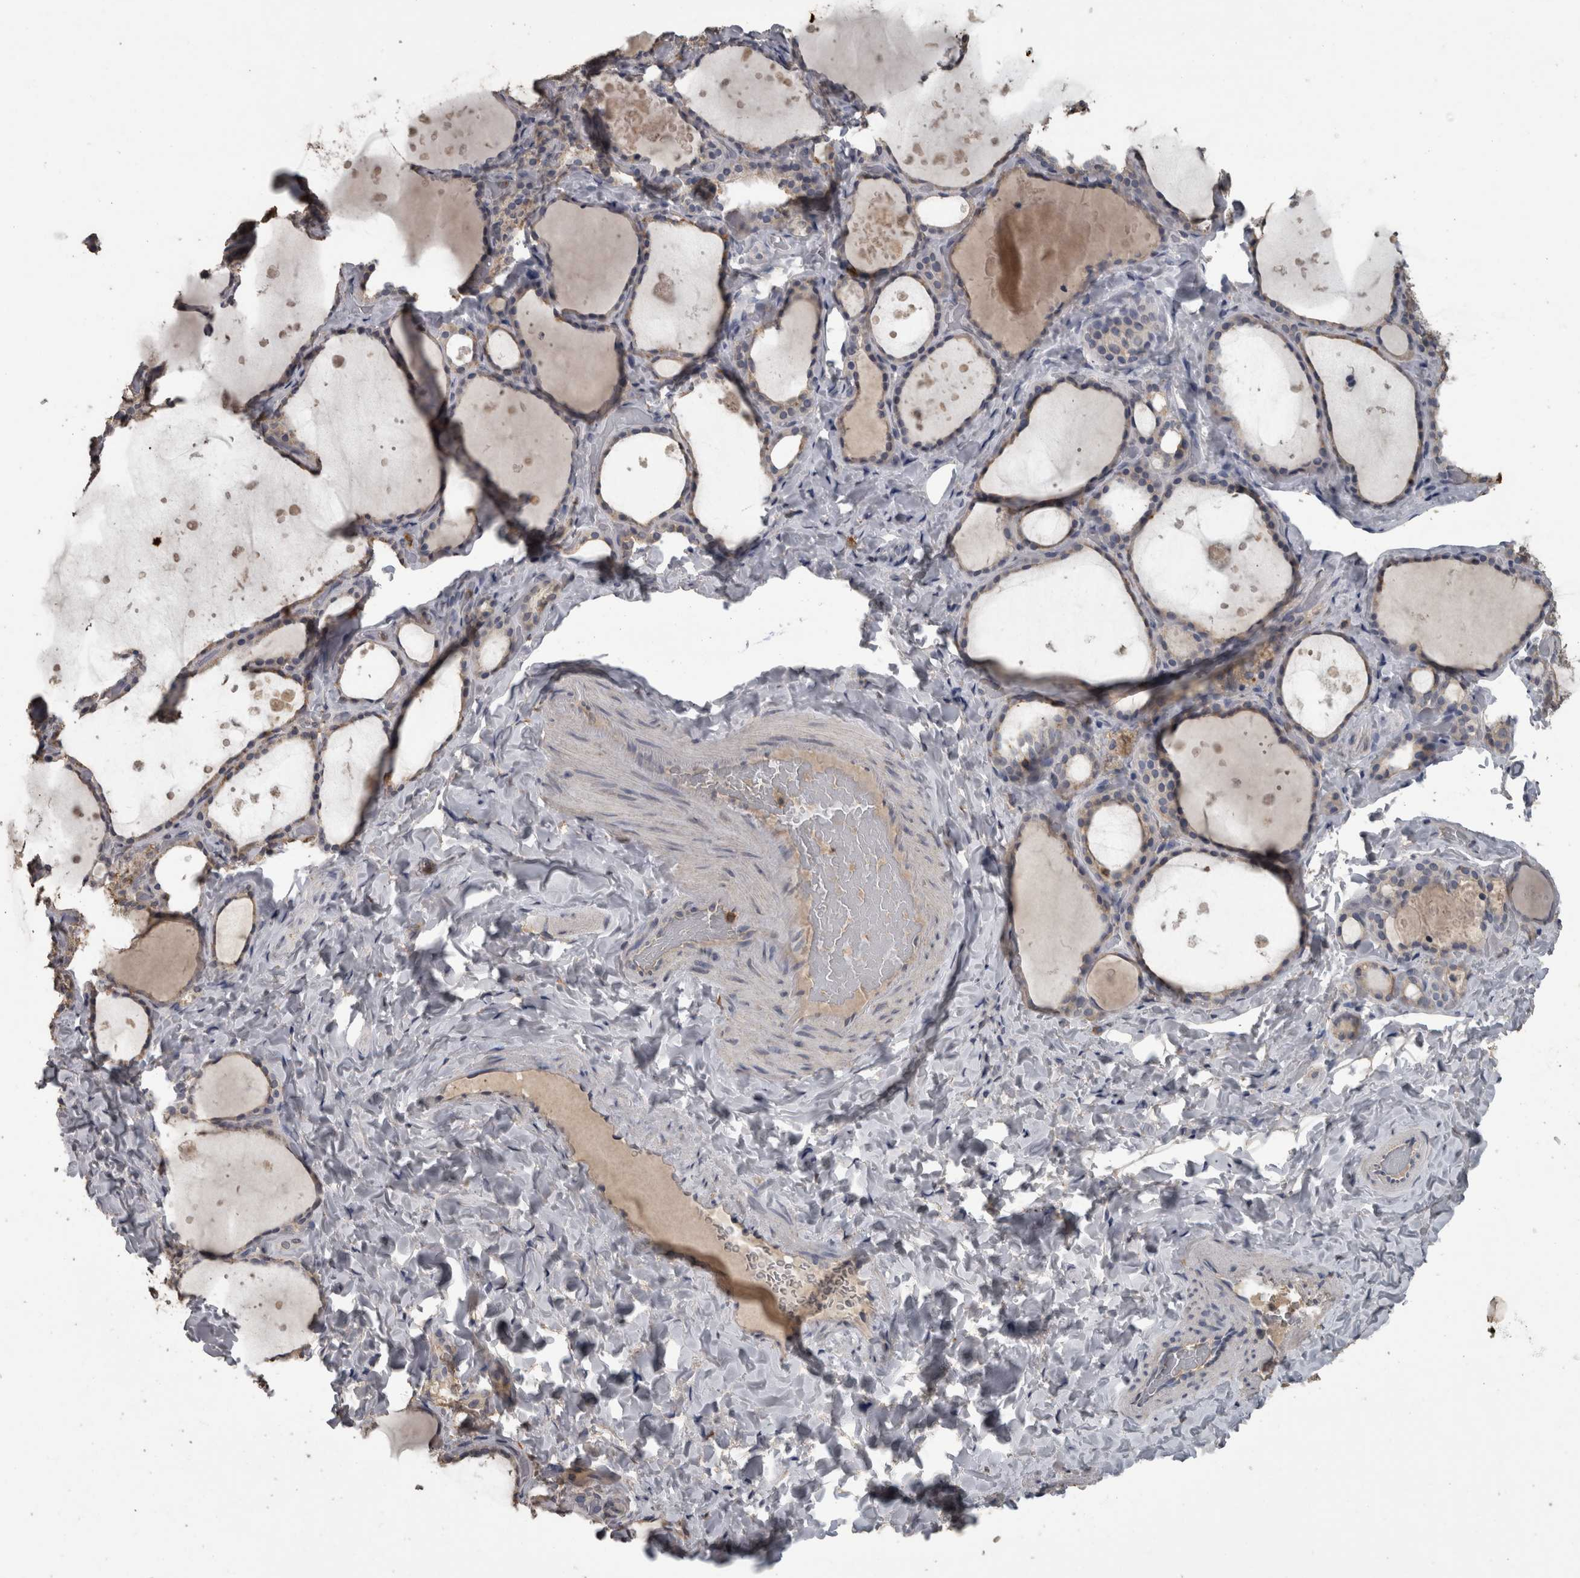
{"staining": {"intensity": "weak", "quantity": "<25%", "location": "cytoplasmic/membranous"}, "tissue": "thyroid gland", "cell_type": "Glandular cells", "image_type": "normal", "snomed": [{"axis": "morphology", "description": "Normal tissue, NOS"}, {"axis": "topography", "description": "Thyroid gland"}], "caption": "There is no significant expression in glandular cells of thyroid gland.", "gene": "PIK3AP1", "patient": {"sex": "female", "age": 44}}